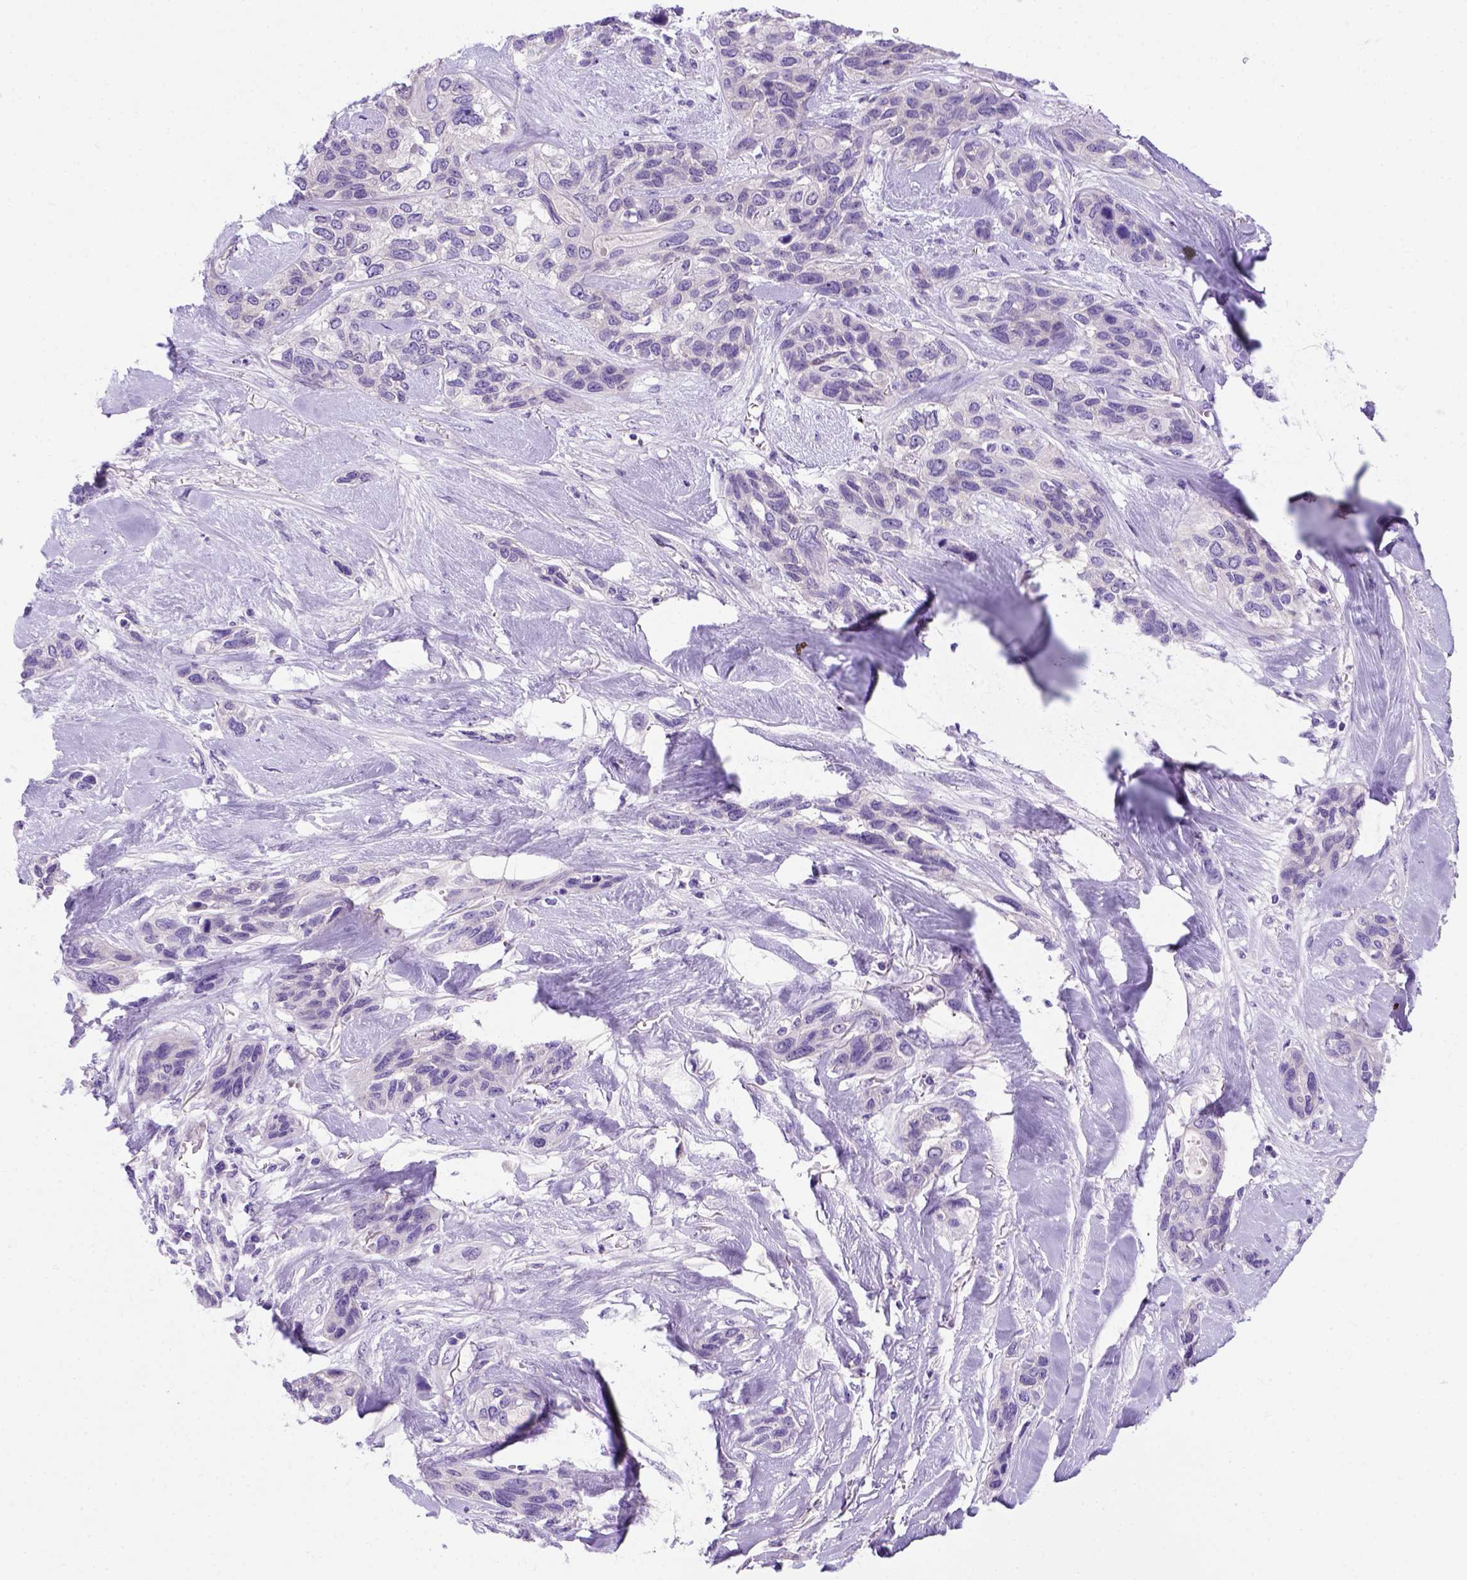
{"staining": {"intensity": "negative", "quantity": "none", "location": "none"}, "tissue": "lung cancer", "cell_type": "Tumor cells", "image_type": "cancer", "snomed": [{"axis": "morphology", "description": "Squamous cell carcinoma, NOS"}, {"axis": "topography", "description": "Lung"}], "caption": "Tumor cells show no significant positivity in lung squamous cell carcinoma.", "gene": "FOXI1", "patient": {"sex": "female", "age": 70}}